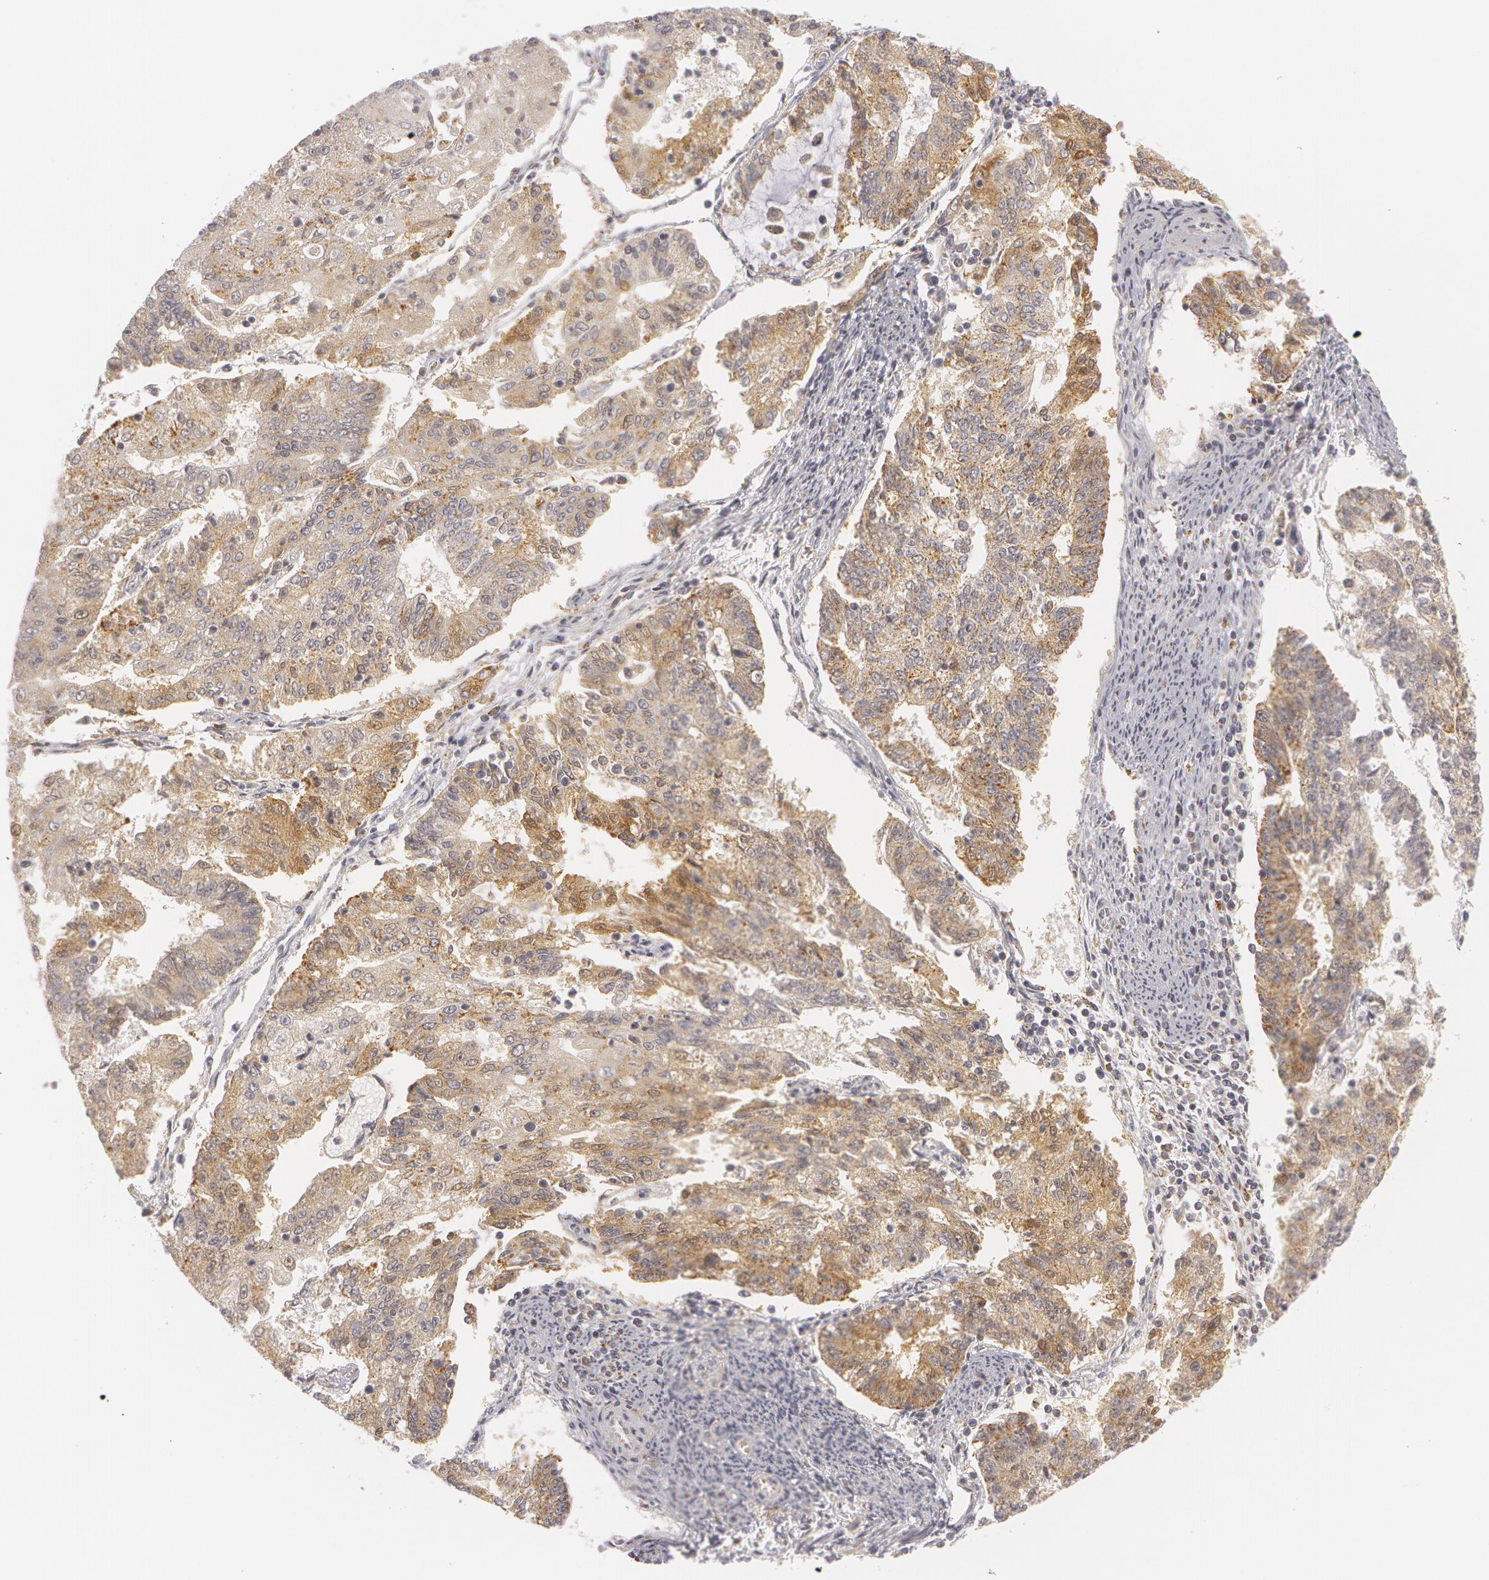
{"staining": {"intensity": "moderate", "quantity": ">75%", "location": "cytoplasmic/membranous"}, "tissue": "endometrial cancer", "cell_type": "Tumor cells", "image_type": "cancer", "snomed": [{"axis": "morphology", "description": "Adenocarcinoma, NOS"}, {"axis": "topography", "description": "Endometrium"}], "caption": "The immunohistochemical stain highlights moderate cytoplasmic/membranous positivity in tumor cells of endometrial cancer tissue. The protein of interest is shown in brown color, while the nuclei are stained blue.", "gene": "C7", "patient": {"sex": "female", "age": 56}}